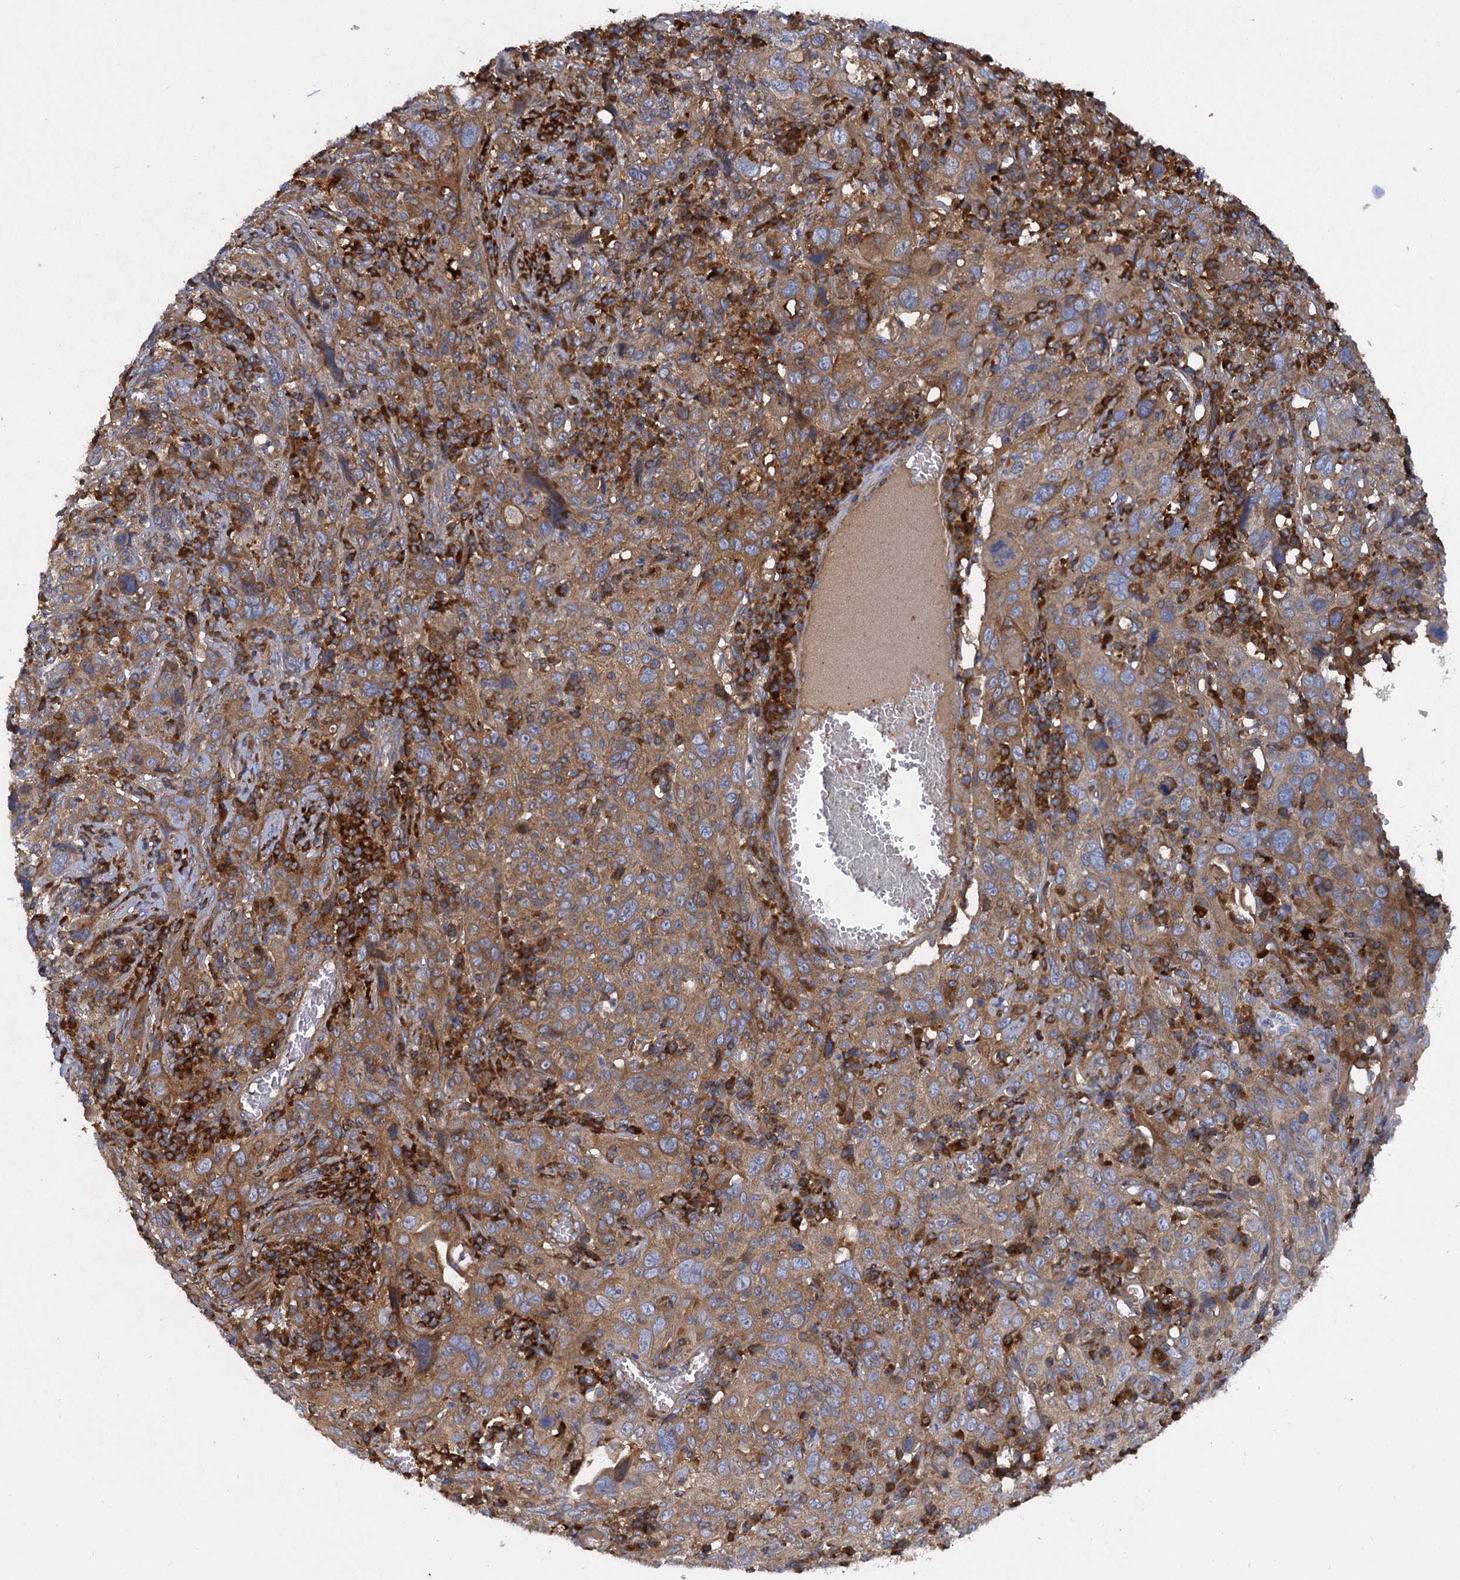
{"staining": {"intensity": "moderate", "quantity": ">75%", "location": "cytoplasmic/membranous"}, "tissue": "cervical cancer", "cell_type": "Tumor cells", "image_type": "cancer", "snomed": [{"axis": "morphology", "description": "Squamous cell carcinoma, NOS"}, {"axis": "topography", "description": "Cervix"}], "caption": "Immunohistochemical staining of human cervical cancer (squamous cell carcinoma) displays moderate cytoplasmic/membranous protein positivity in approximately >75% of tumor cells. Nuclei are stained in blue.", "gene": "ALKBH7", "patient": {"sex": "female", "age": 46}}